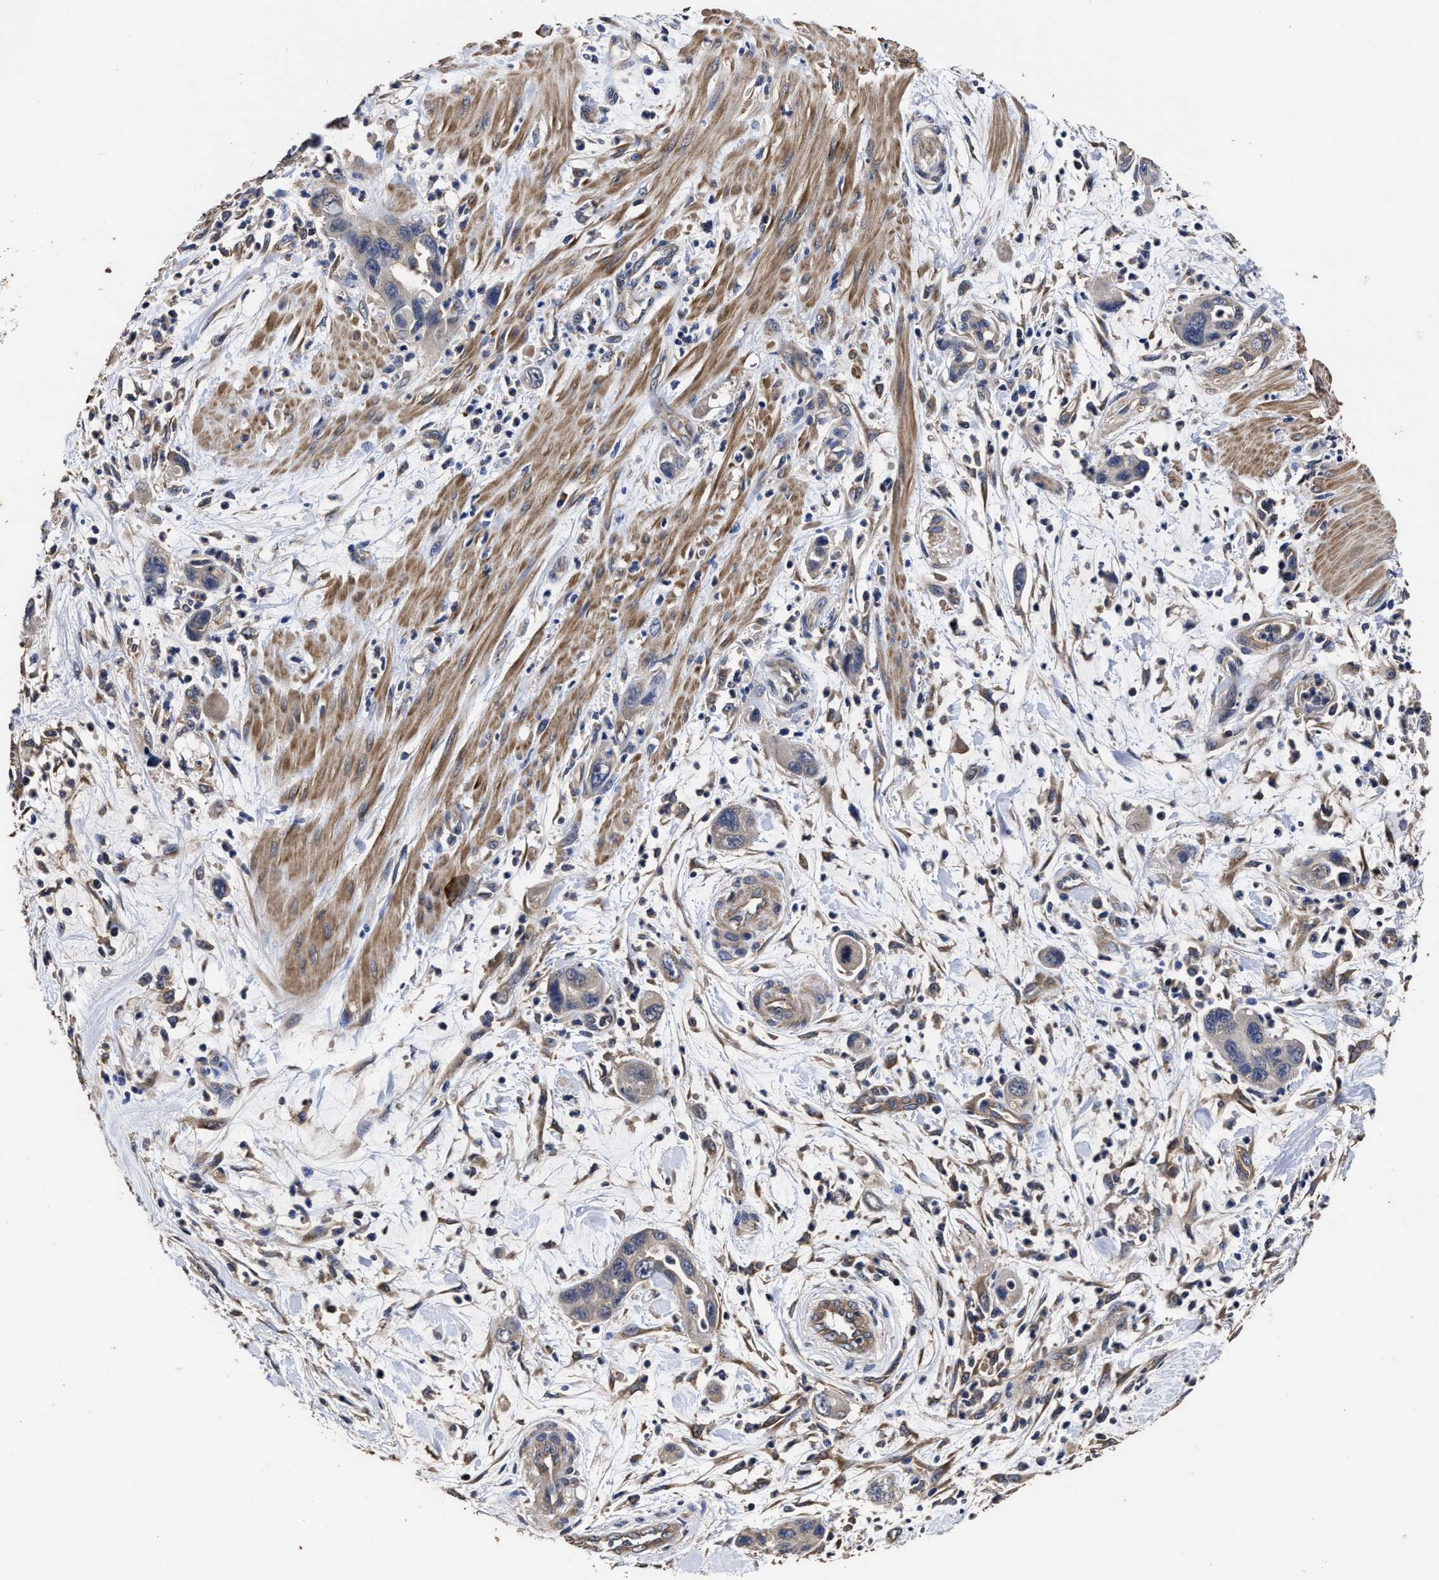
{"staining": {"intensity": "negative", "quantity": "none", "location": "none"}, "tissue": "pancreatic cancer", "cell_type": "Tumor cells", "image_type": "cancer", "snomed": [{"axis": "morphology", "description": "Adenocarcinoma, NOS"}, {"axis": "topography", "description": "Pancreas"}], "caption": "The IHC micrograph has no significant positivity in tumor cells of pancreatic adenocarcinoma tissue.", "gene": "AVEN", "patient": {"sex": "female", "age": 70}}